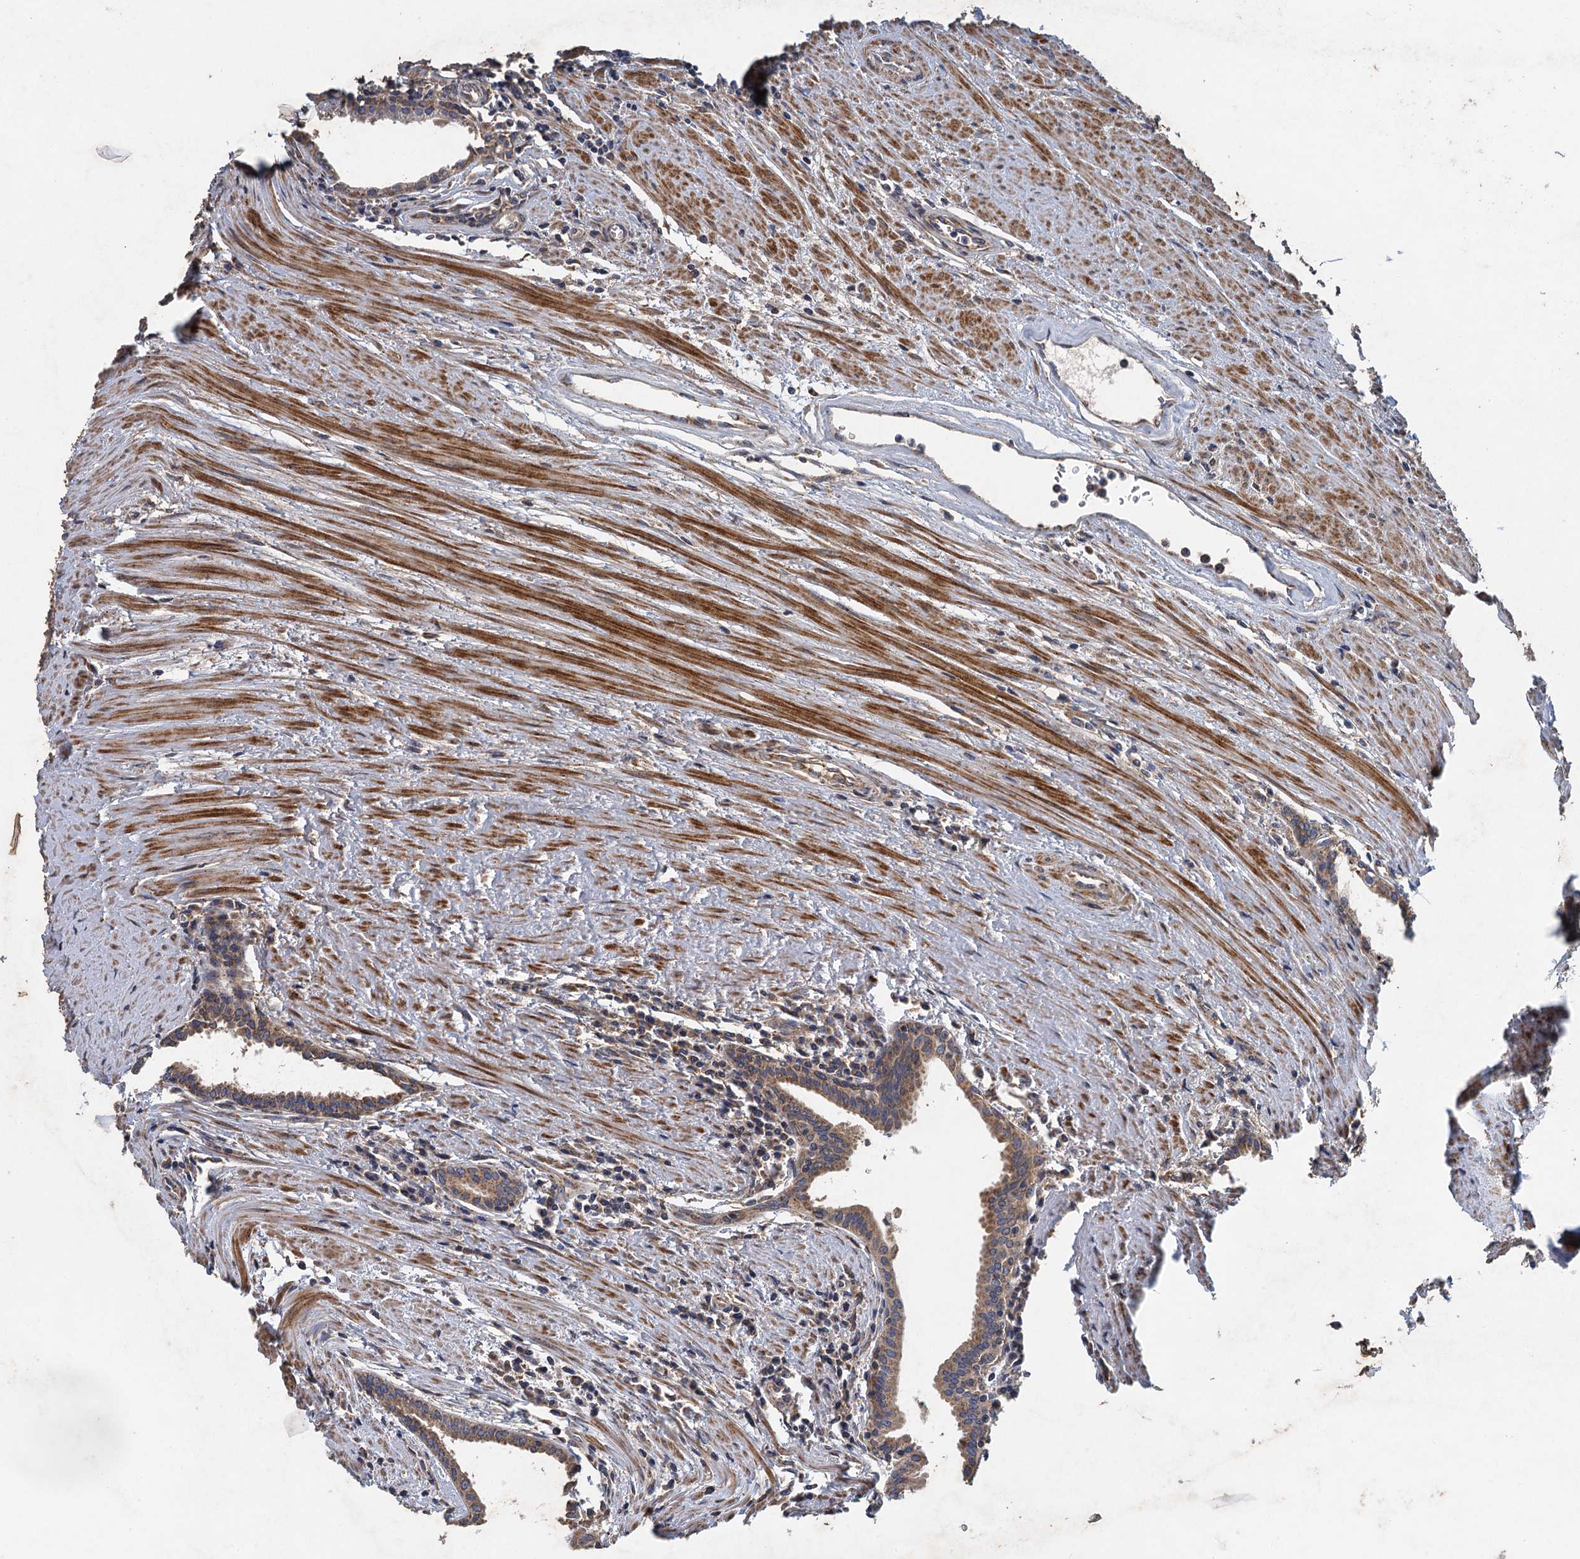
{"staining": {"intensity": "weak", "quantity": ">75%", "location": "cytoplasmic/membranous"}, "tissue": "prostate cancer", "cell_type": "Tumor cells", "image_type": "cancer", "snomed": [{"axis": "morphology", "description": "Adenocarcinoma, High grade"}, {"axis": "topography", "description": "Prostate"}], "caption": "Immunohistochemistry photomicrograph of human prostate cancer stained for a protein (brown), which demonstrates low levels of weak cytoplasmic/membranous staining in approximately >75% of tumor cells.", "gene": "BCS1L", "patient": {"sex": "male", "age": 68}}